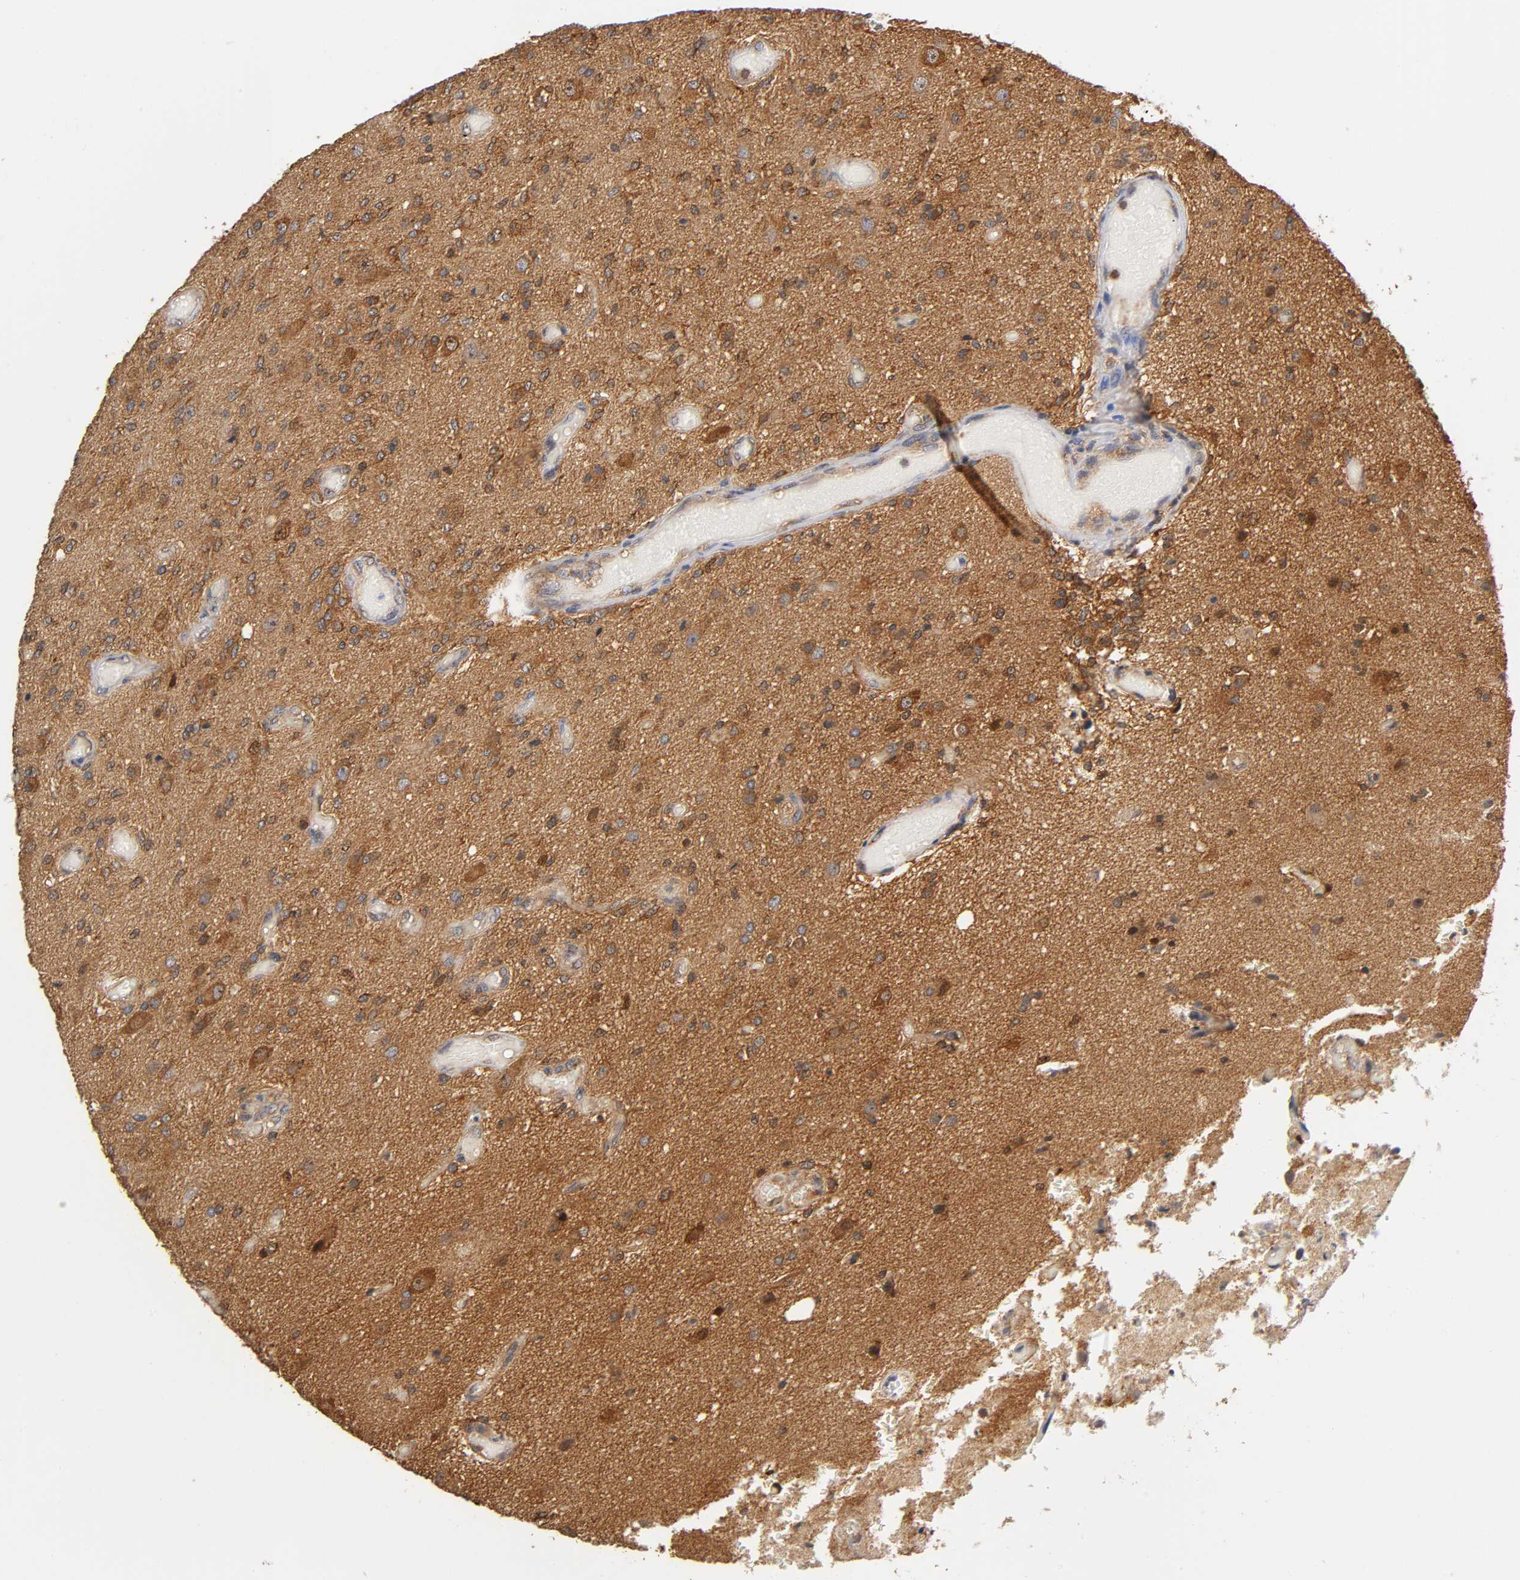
{"staining": {"intensity": "moderate", "quantity": "25%-75%", "location": "cytoplasmic/membranous"}, "tissue": "glioma", "cell_type": "Tumor cells", "image_type": "cancer", "snomed": [{"axis": "morphology", "description": "Normal tissue, NOS"}, {"axis": "morphology", "description": "Glioma, malignant, High grade"}, {"axis": "topography", "description": "Cerebral cortex"}], "caption": "Protein expression by immunohistochemistry shows moderate cytoplasmic/membranous expression in approximately 25%-75% of tumor cells in malignant glioma (high-grade).", "gene": "PAFAH1B1", "patient": {"sex": "male", "age": 77}}